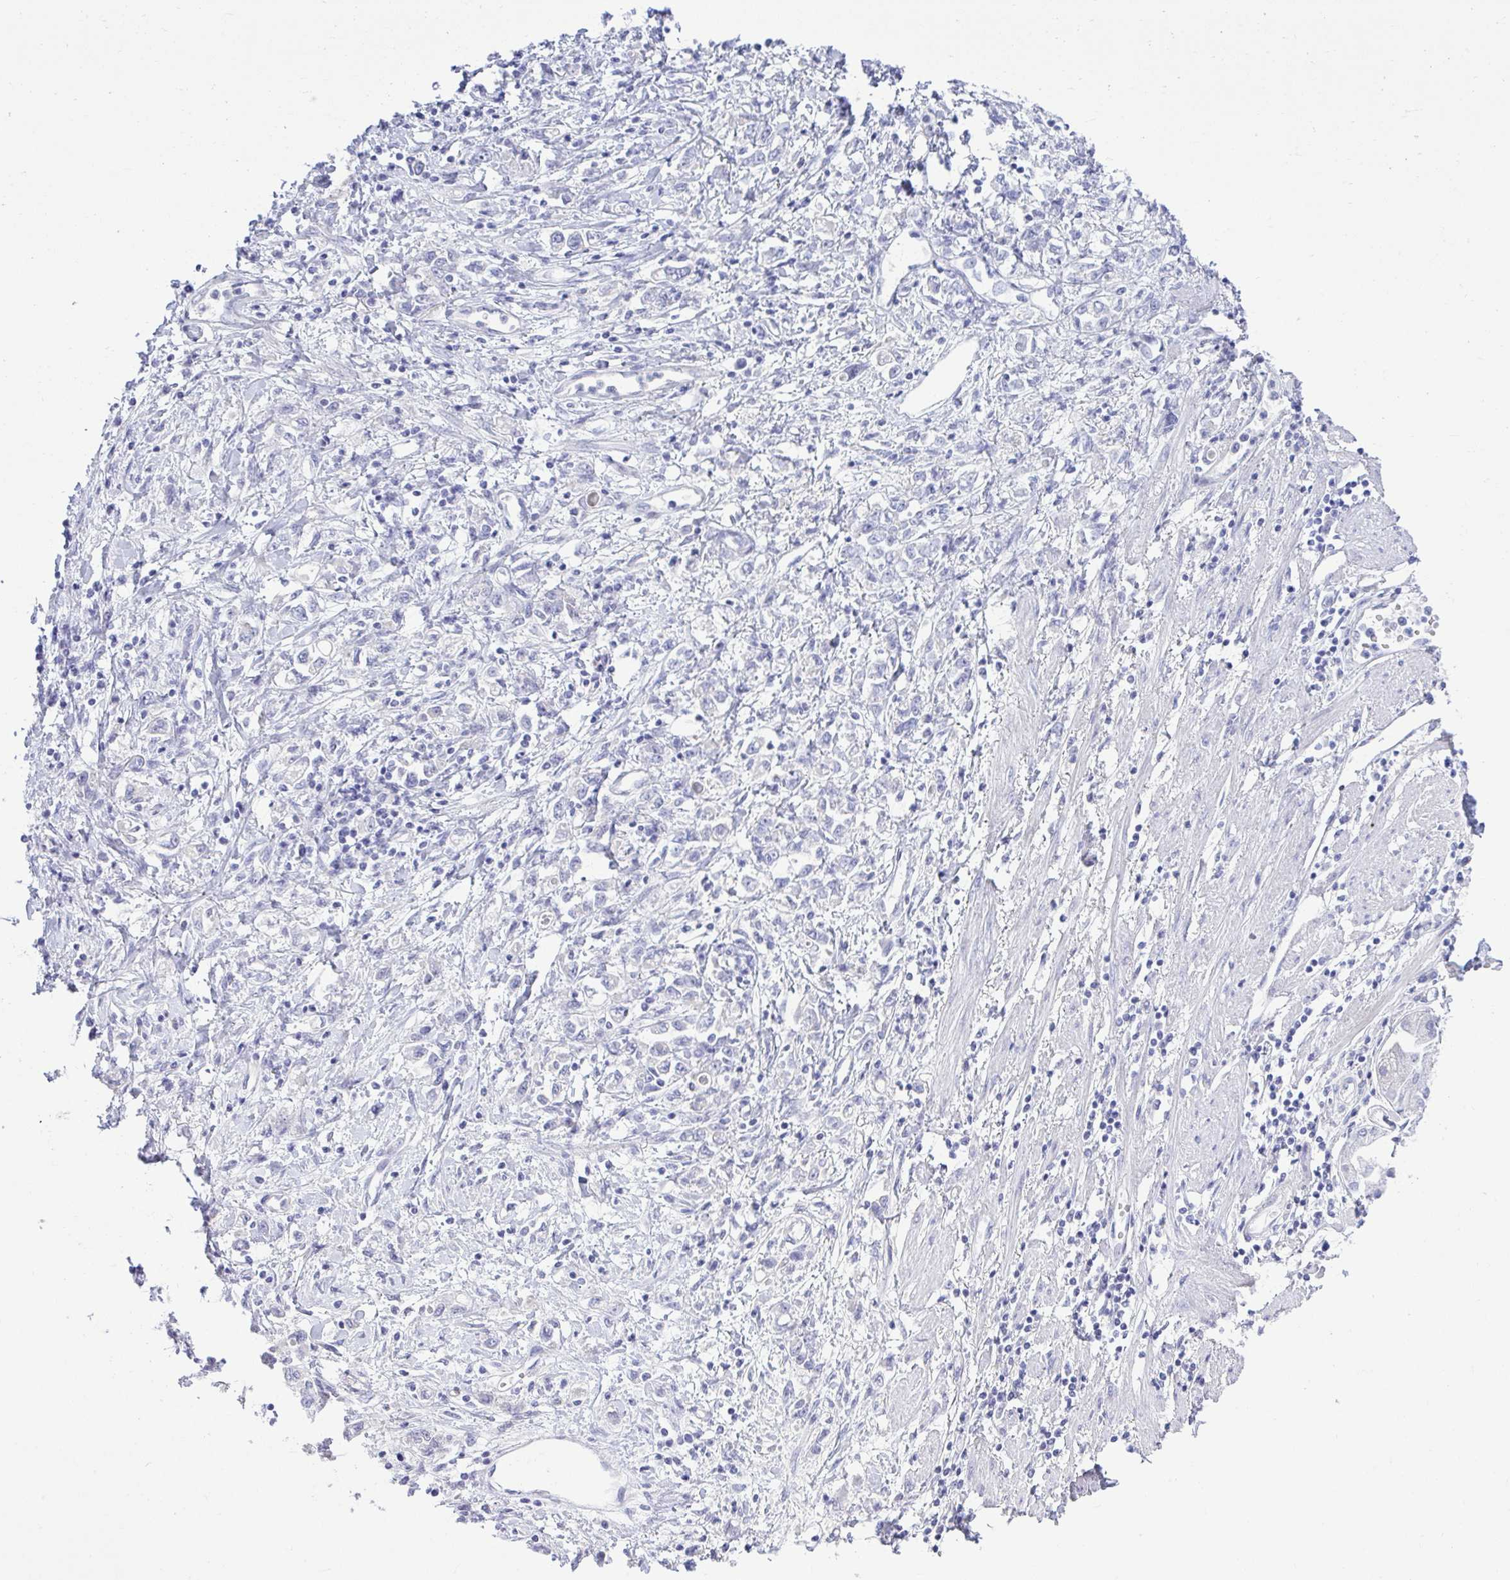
{"staining": {"intensity": "negative", "quantity": "none", "location": "none"}, "tissue": "stomach cancer", "cell_type": "Tumor cells", "image_type": "cancer", "snomed": [{"axis": "morphology", "description": "Adenocarcinoma, NOS"}, {"axis": "topography", "description": "Stomach"}], "caption": "Immunohistochemical staining of human stomach cancer (adenocarcinoma) displays no significant expression in tumor cells. (Stains: DAB immunohistochemistry (IHC) with hematoxylin counter stain, Microscopy: brightfield microscopy at high magnification).", "gene": "MED9", "patient": {"sex": "female", "age": 76}}